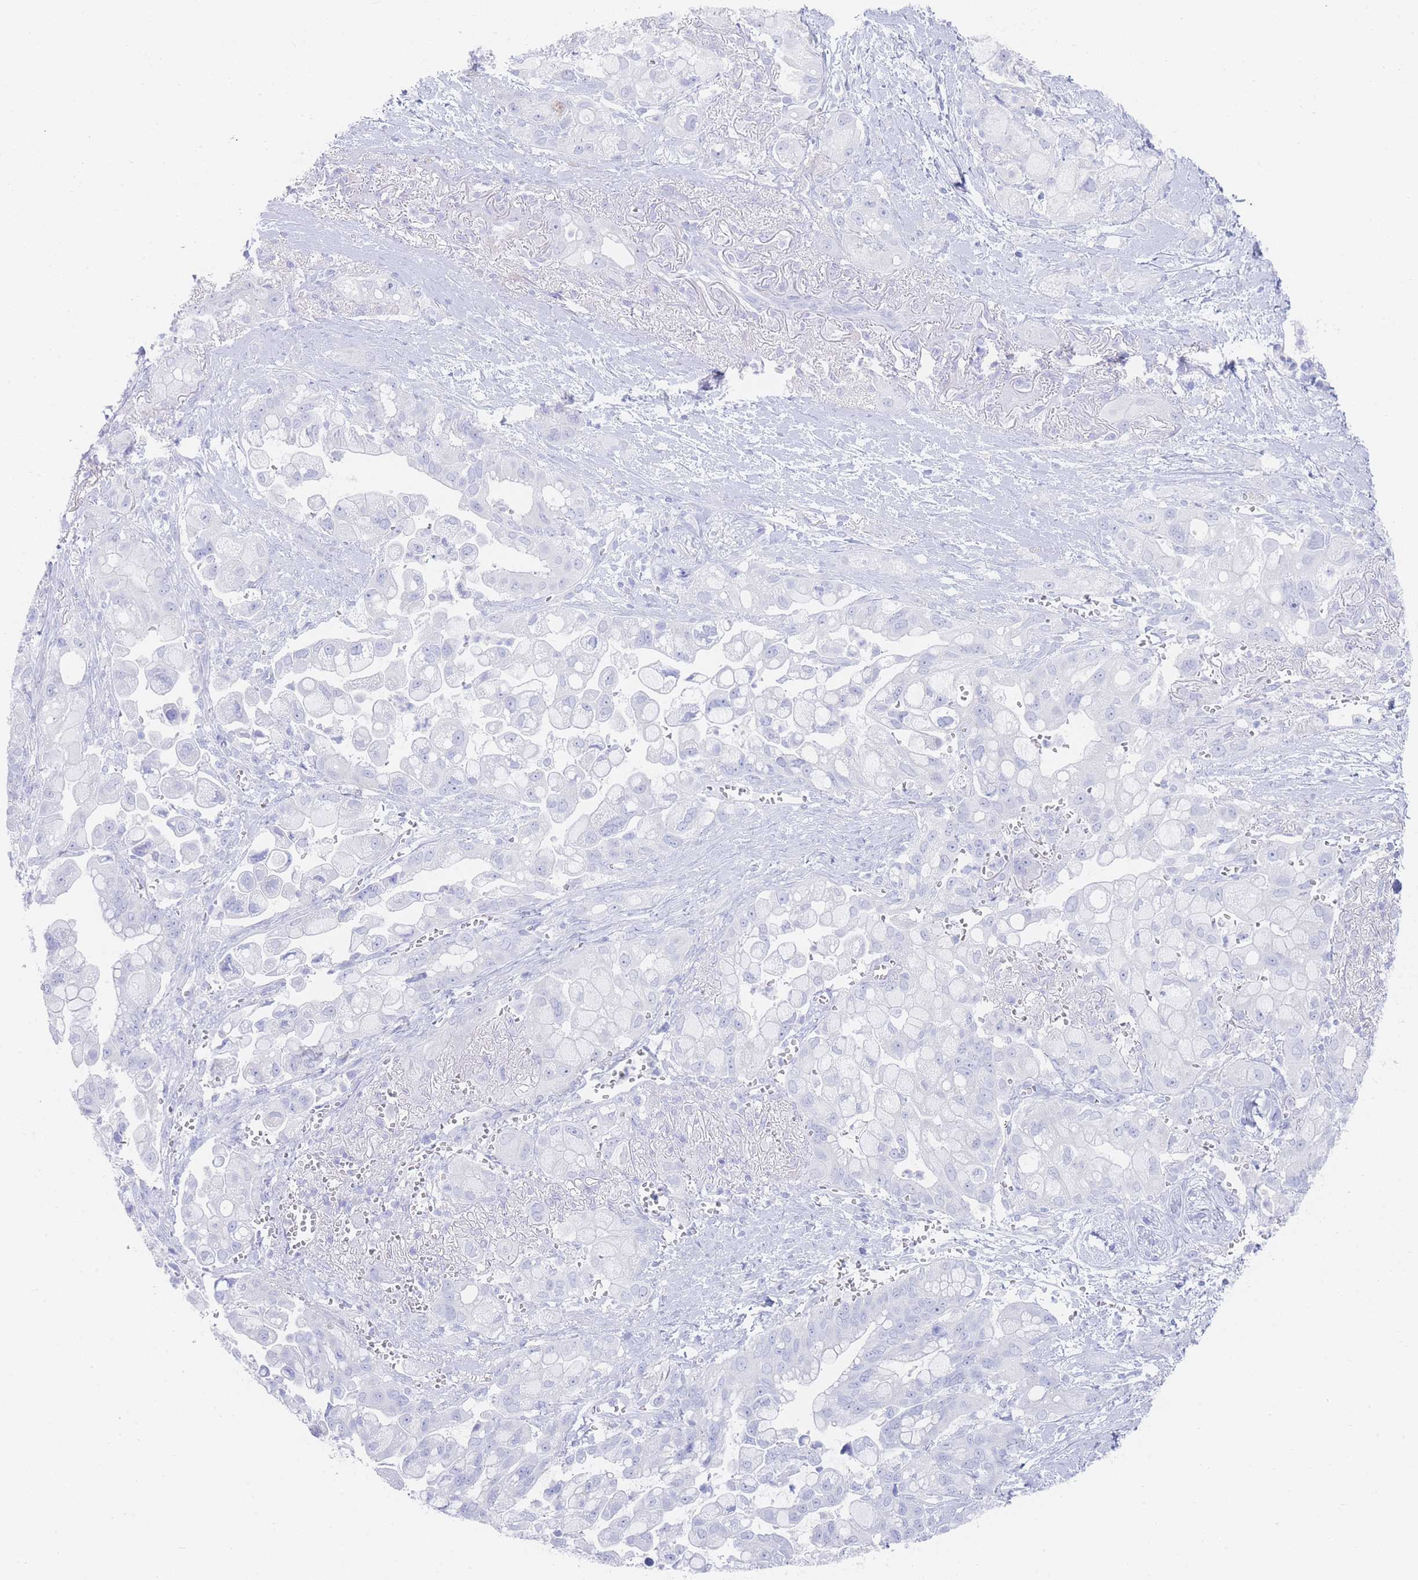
{"staining": {"intensity": "negative", "quantity": "none", "location": "none"}, "tissue": "pancreatic cancer", "cell_type": "Tumor cells", "image_type": "cancer", "snomed": [{"axis": "morphology", "description": "Adenocarcinoma, NOS"}, {"axis": "topography", "description": "Pancreas"}], "caption": "High power microscopy micrograph of an IHC micrograph of pancreatic cancer (adenocarcinoma), revealing no significant expression in tumor cells.", "gene": "LRRC37A", "patient": {"sex": "male", "age": 68}}